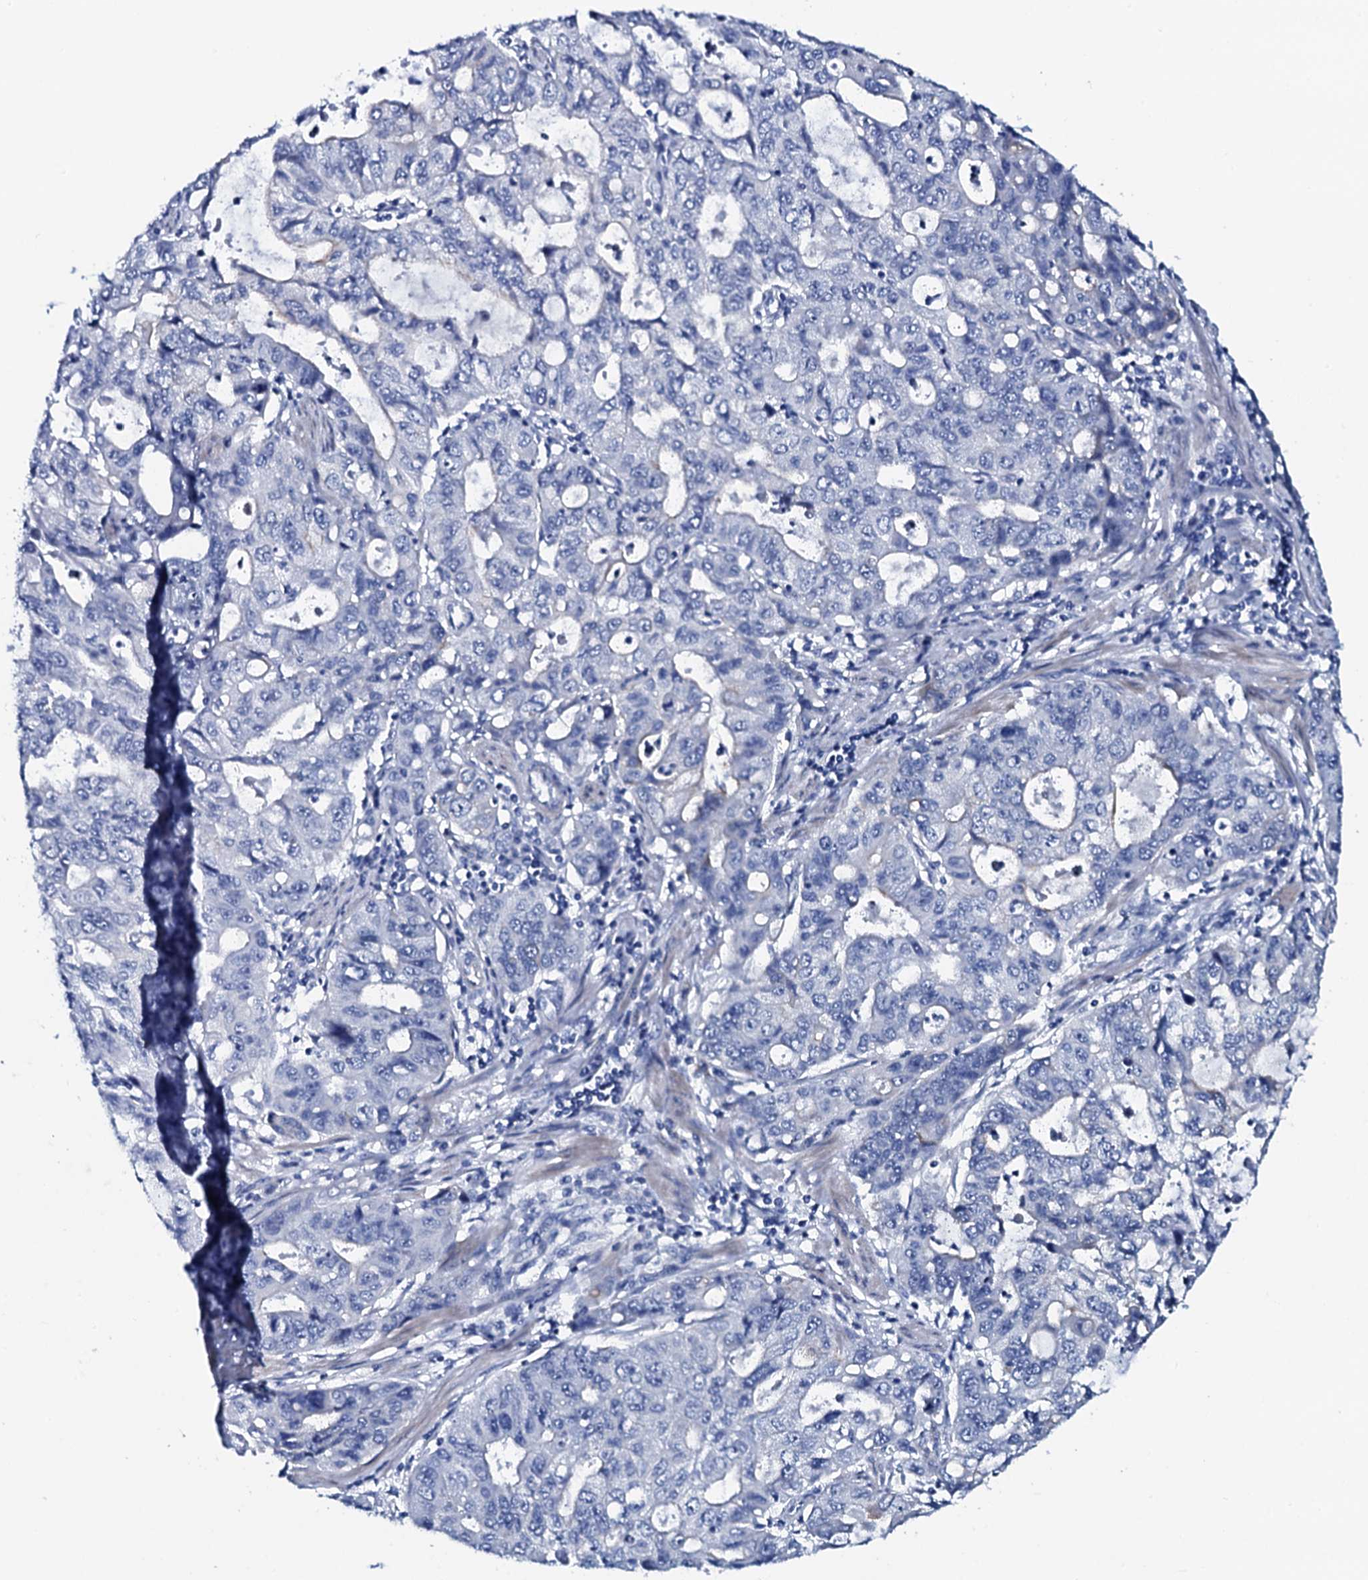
{"staining": {"intensity": "negative", "quantity": "none", "location": "none"}, "tissue": "stomach cancer", "cell_type": "Tumor cells", "image_type": "cancer", "snomed": [{"axis": "morphology", "description": "Adenocarcinoma, NOS"}, {"axis": "topography", "description": "Stomach, upper"}], "caption": "Tumor cells are negative for brown protein staining in stomach cancer.", "gene": "GYS2", "patient": {"sex": "female", "age": 52}}